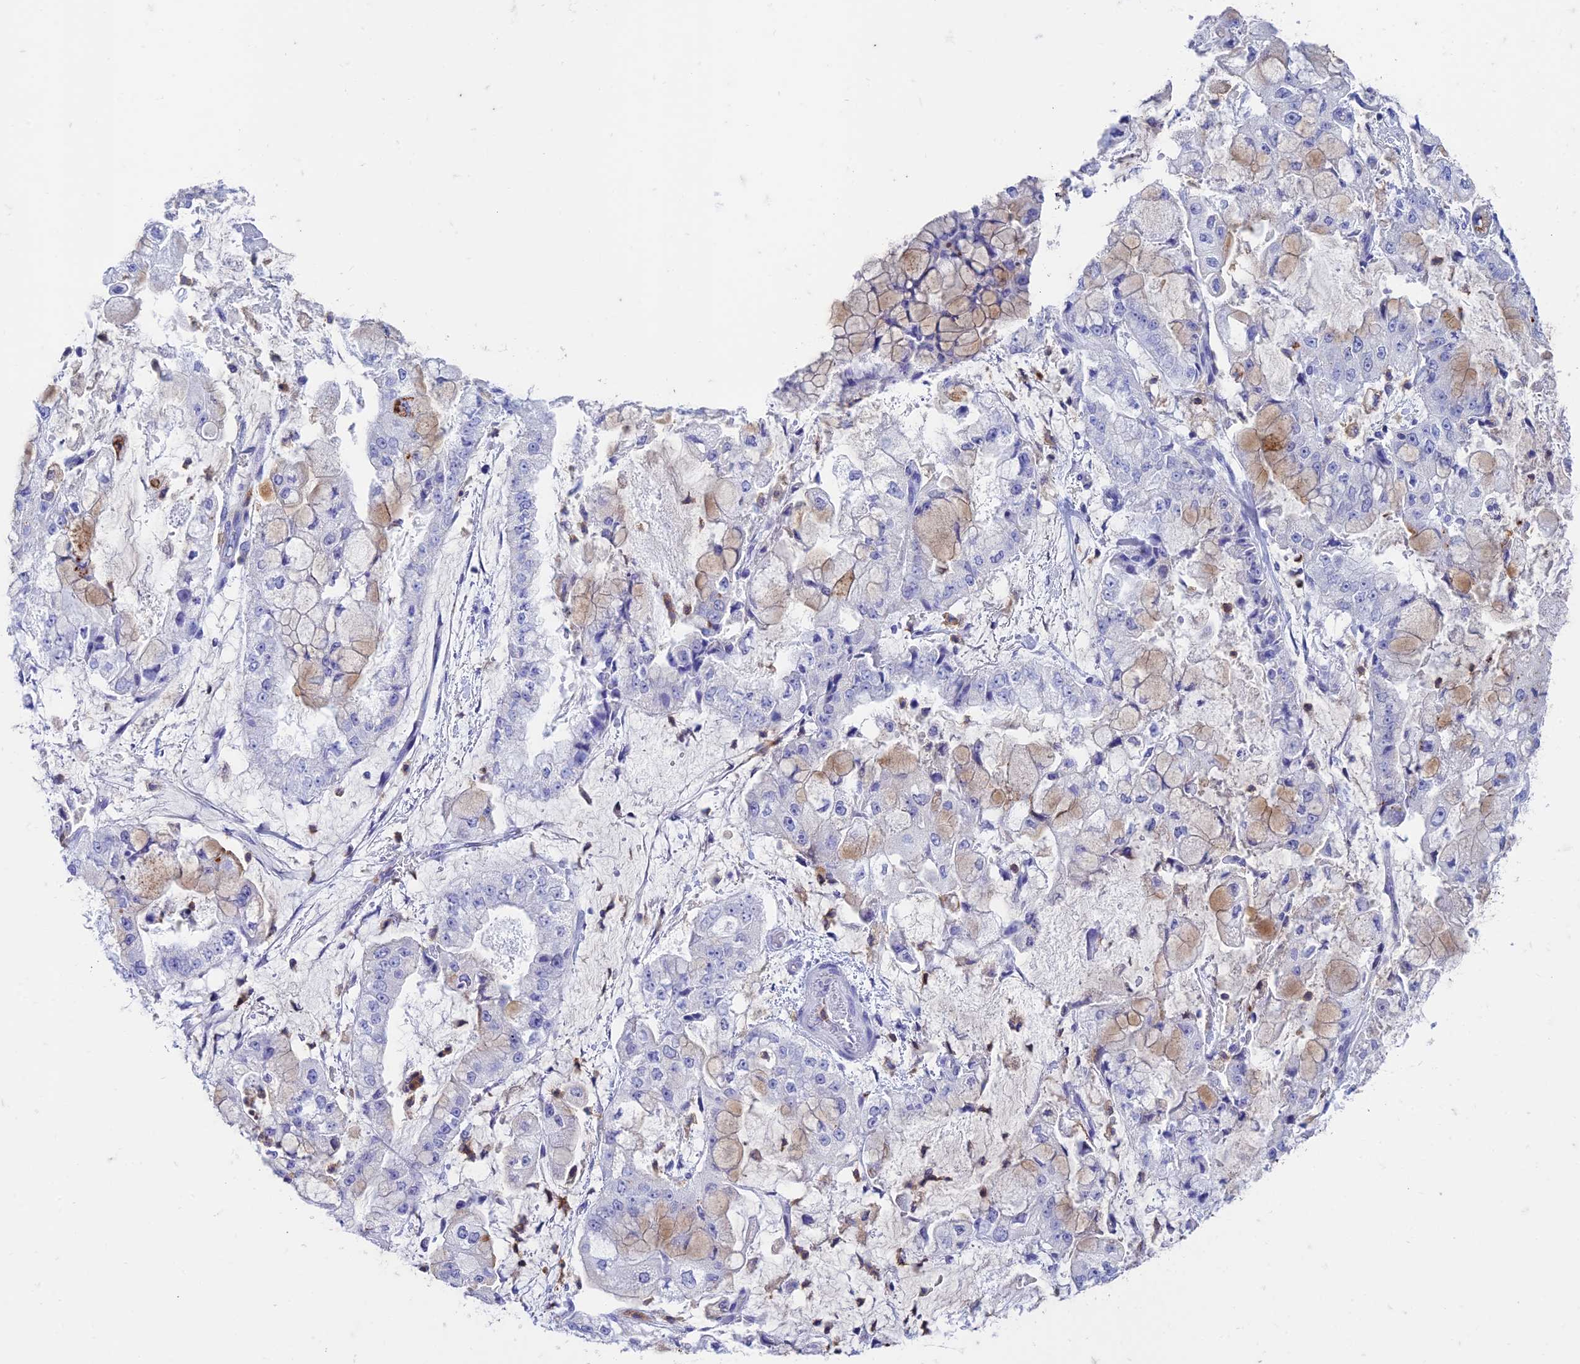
{"staining": {"intensity": "weak", "quantity": "<25%", "location": "cytoplasmic/membranous"}, "tissue": "stomach cancer", "cell_type": "Tumor cells", "image_type": "cancer", "snomed": [{"axis": "morphology", "description": "Adenocarcinoma, NOS"}, {"axis": "topography", "description": "Stomach"}], "caption": "Stomach cancer (adenocarcinoma) was stained to show a protein in brown. There is no significant positivity in tumor cells.", "gene": "FGF7", "patient": {"sex": "male", "age": 76}}